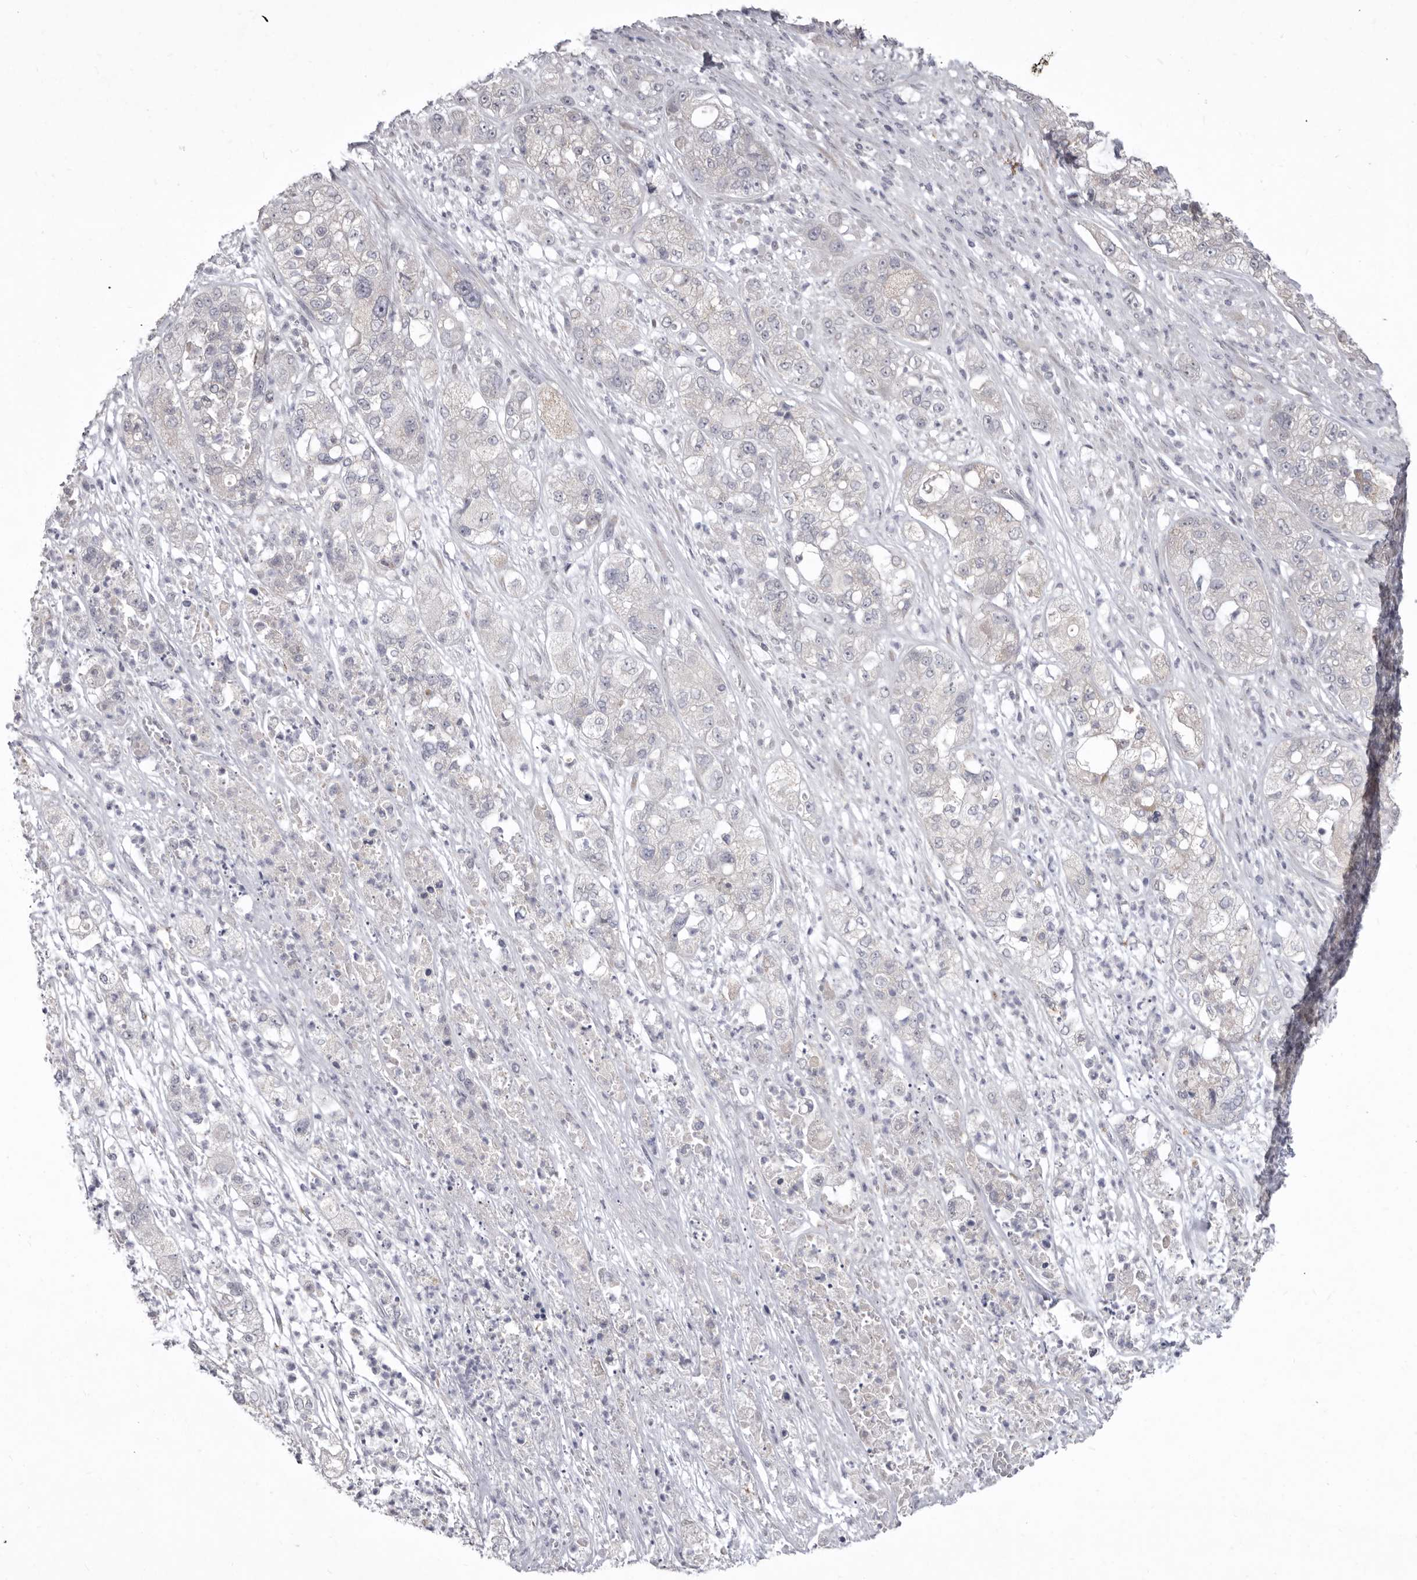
{"staining": {"intensity": "negative", "quantity": "none", "location": "none"}, "tissue": "pancreatic cancer", "cell_type": "Tumor cells", "image_type": "cancer", "snomed": [{"axis": "morphology", "description": "Adenocarcinoma, NOS"}, {"axis": "topography", "description": "Pancreas"}], "caption": "The micrograph demonstrates no significant staining in tumor cells of pancreatic cancer (adenocarcinoma).", "gene": "P2RX6", "patient": {"sex": "female", "age": 78}}